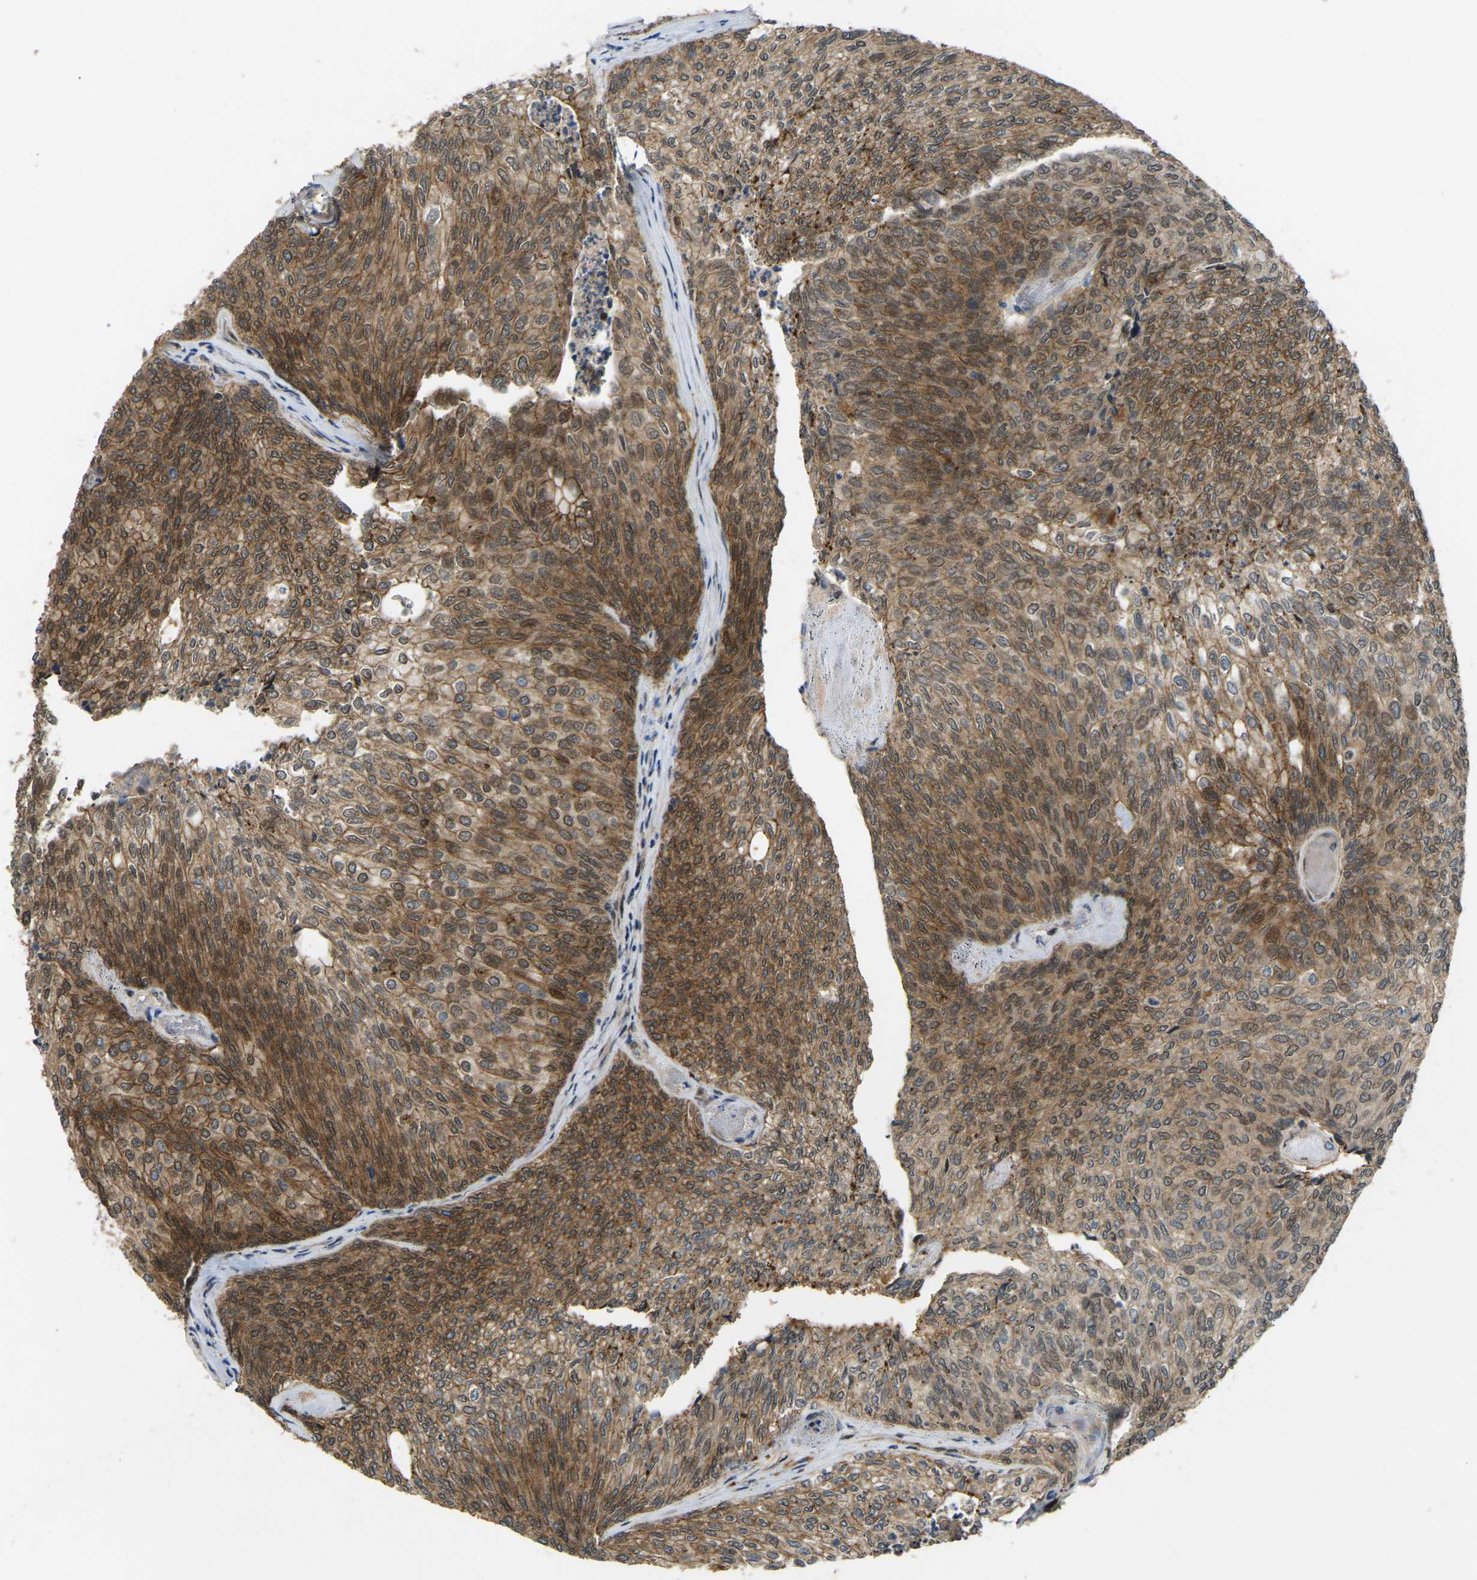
{"staining": {"intensity": "moderate", "quantity": ">75%", "location": "cytoplasmic/membranous,nuclear"}, "tissue": "urothelial cancer", "cell_type": "Tumor cells", "image_type": "cancer", "snomed": [{"axis": "morphology", "description": "Urothelial carcinoma, Low grade"}, {"axis": "topography", "description": "Urinary bladder"}], "caption": "IHC histopathology image of human low-grade urothelial carcinoma stained for a protein (brown), which shows medium levels of moderate cytoplasmic/membranous and nuclear expression in approximately >75% of tumor cells.", "gene": "KIAA1549", "patient": {"sex": "female", "age": 79}}